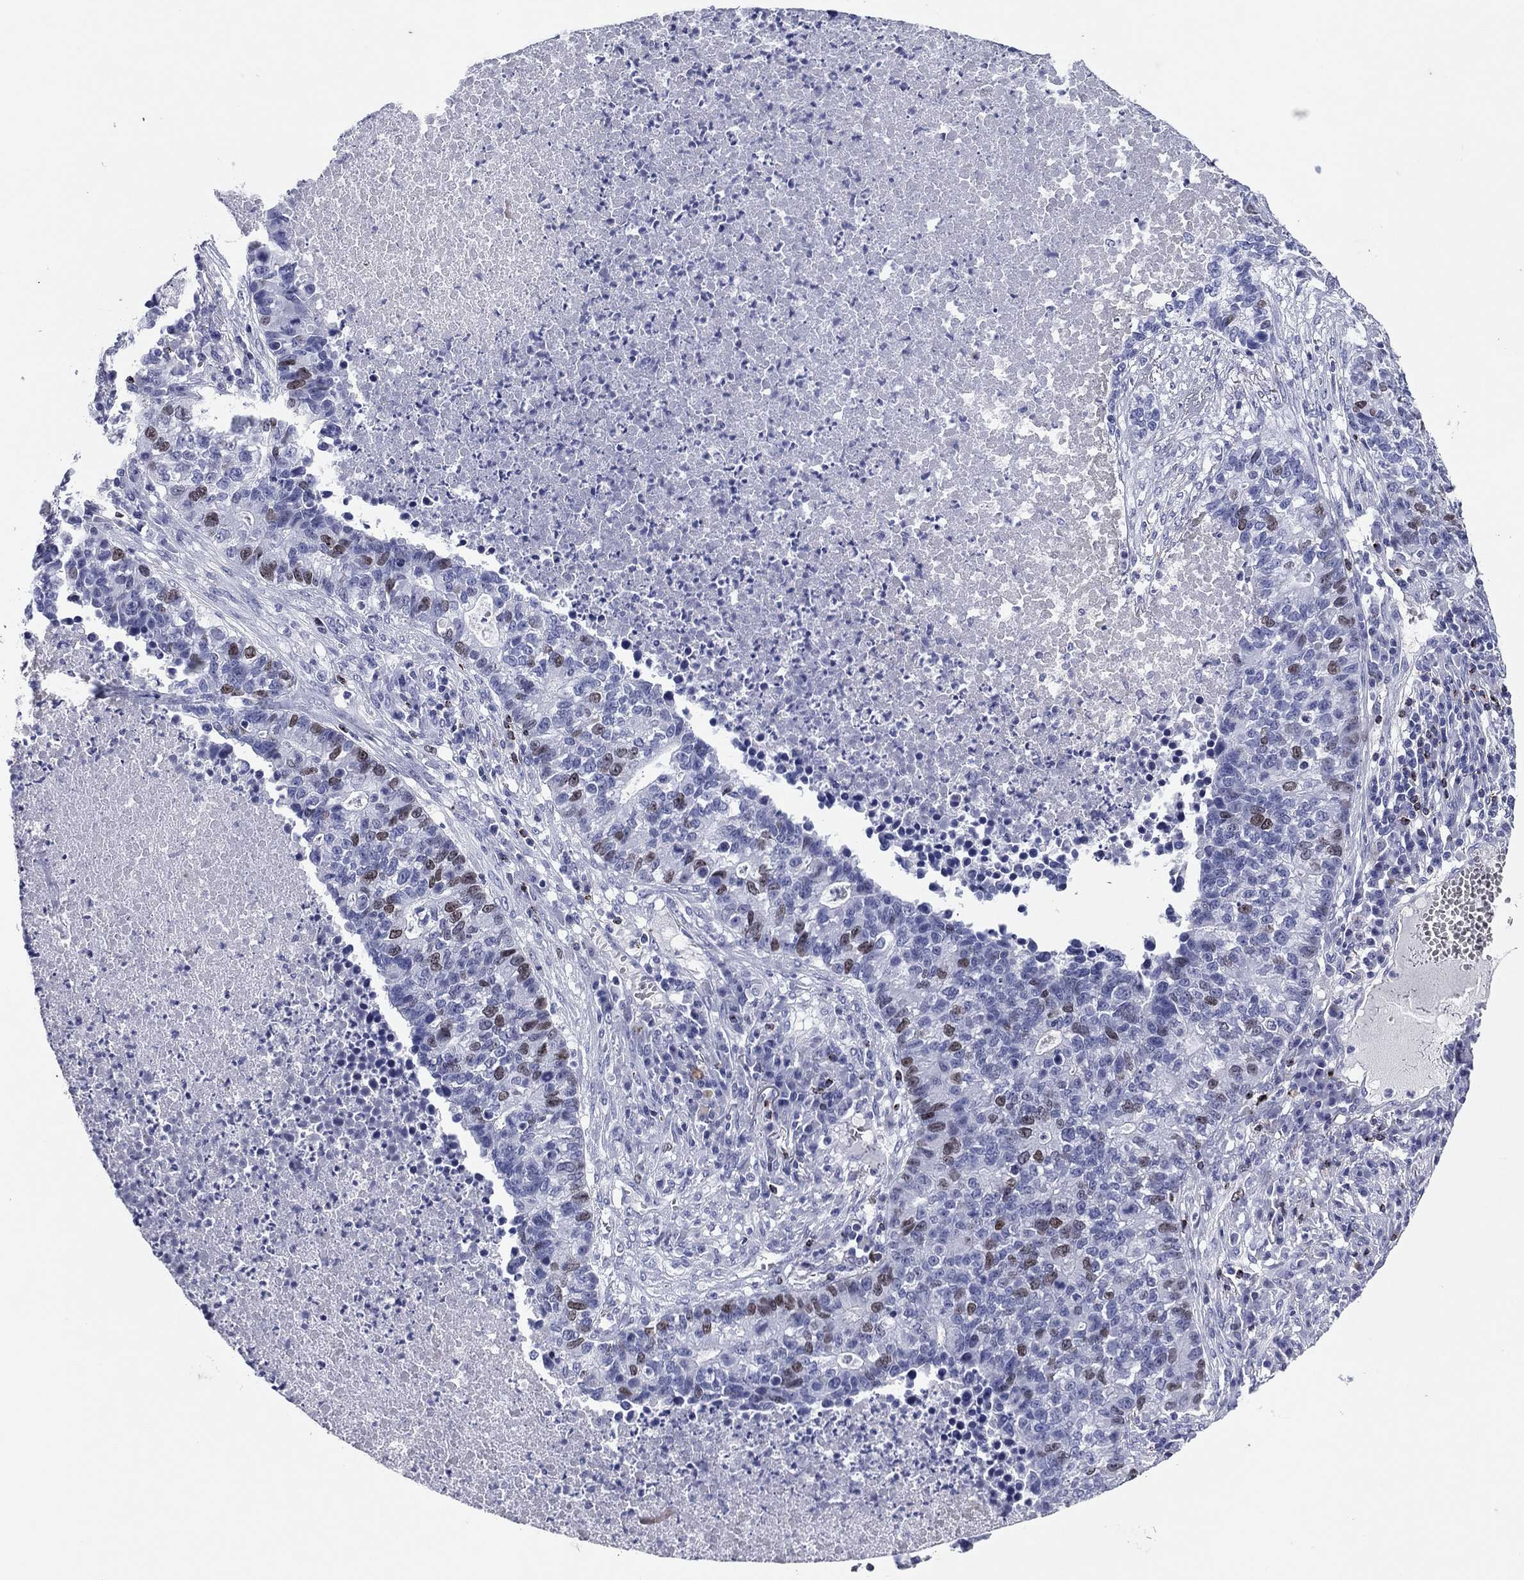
{"staining": {"intensity": "moderate", "quantity": "<25%", "location": "nuclear"}, "tissue": "lung cancer", "cell_type": "Tumor cells", "image_type": "cancer", "snomed": [{"axis": "morphology", "description": "Adenocarcinoma, NOS"}, {"axis": "topography", "description": "Lung"}], "caption": "Protein analysis of adenocarcinoma (lung) tissue displays moderate nuclear positivity in approximately <25% of tumor cells.", "gene": "GZMK", "patient": {"sex": "male", "age": 57}}